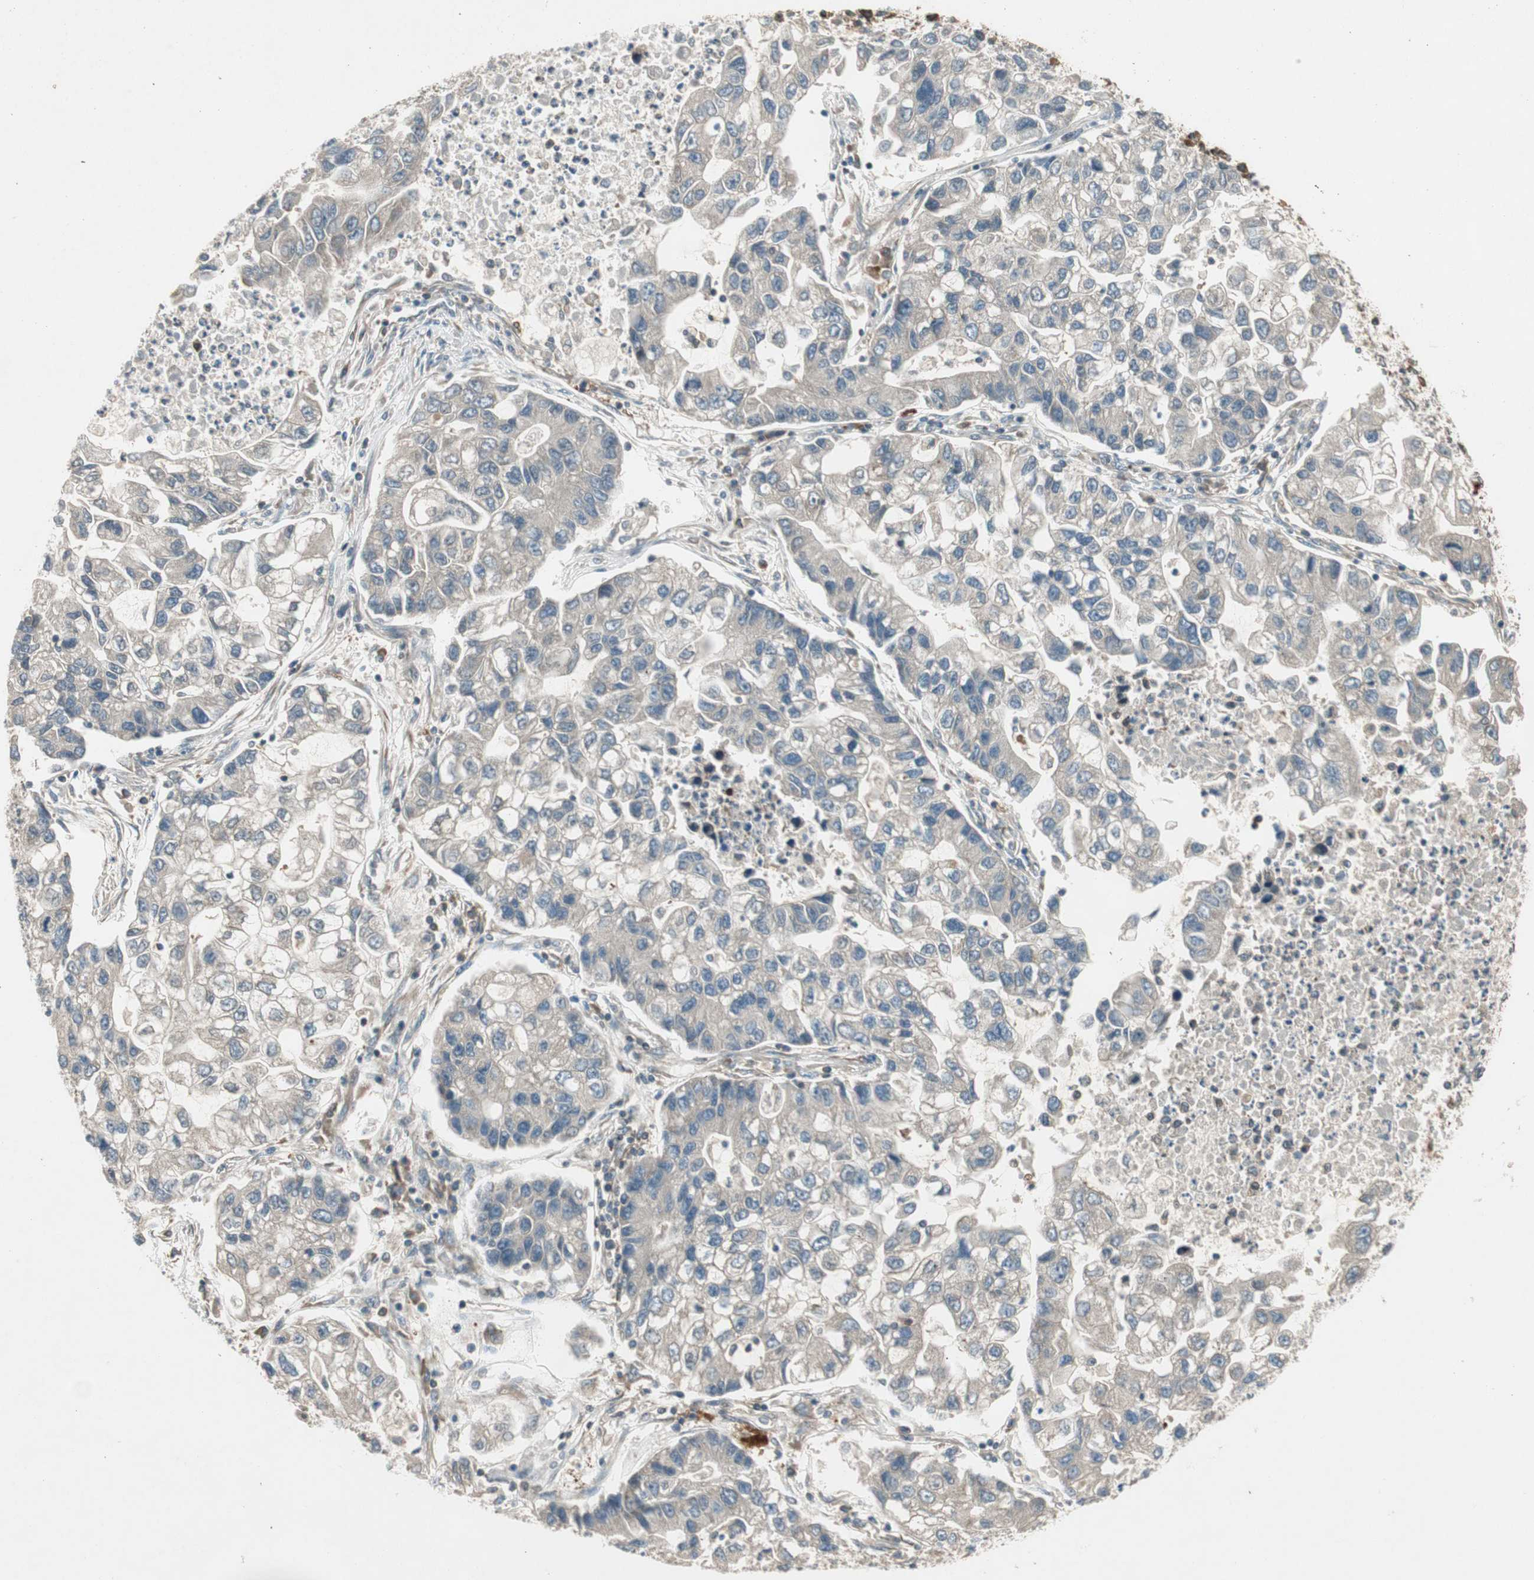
{"staining": {"intensity": "weak", "quantity": ">75%", "location": "cytoplasmic/membranous"}, "tissue": "lung cancer", "cell_type": "Tumor cells", "image_type": "cancer", "snomed": [{"axis": "morphology", "description": "Adenocarcinoma, NOS"}, {"axis": "topography", "description": "Lung"}], "caption": "Protein staining displays weak cytoplasmic/membranous positivity in about >75% of tumor cells in lung cancer.", "gene": "CHADL", "patient": {"sex": "female", "age": 51}}